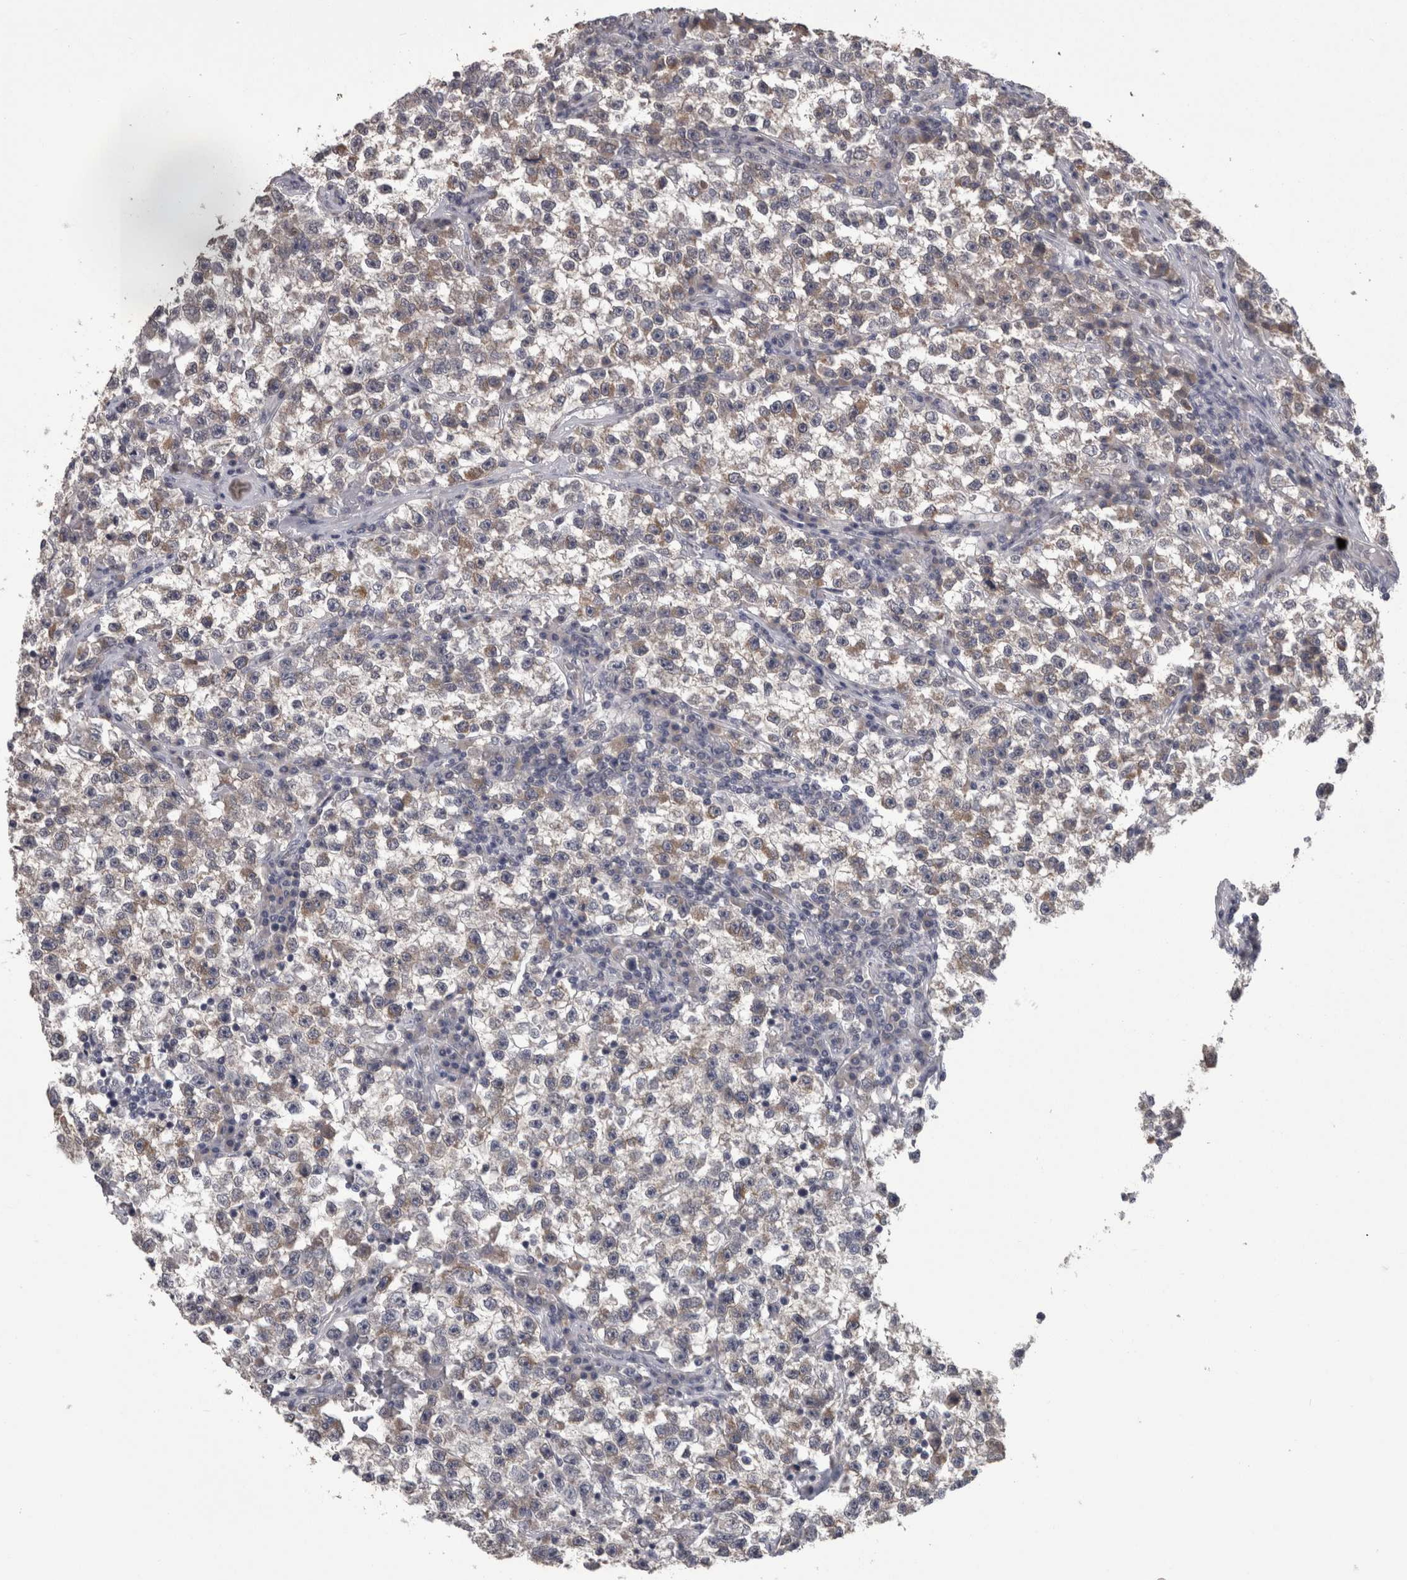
{"staining": {"intensity": "weak", "quantity": "<25%", "location": "cytoplasmic/membranous"}, "tissue": "testis cancer", "cell_type": "Tumor cells", "image_type": "cancer", "snomed": [{"axis": "morphology", "description": "Seminoma, NOS"}, {"axis": "topography", "description": "Testis"}], "caption": "DAB (3,3'-diaminobenzidine) immunohistochemical staining of human seminoma (testis) displays no significant staining in tumor cells.", "gene": "PON3", "patient": {"sex": "male", "age": 22}}